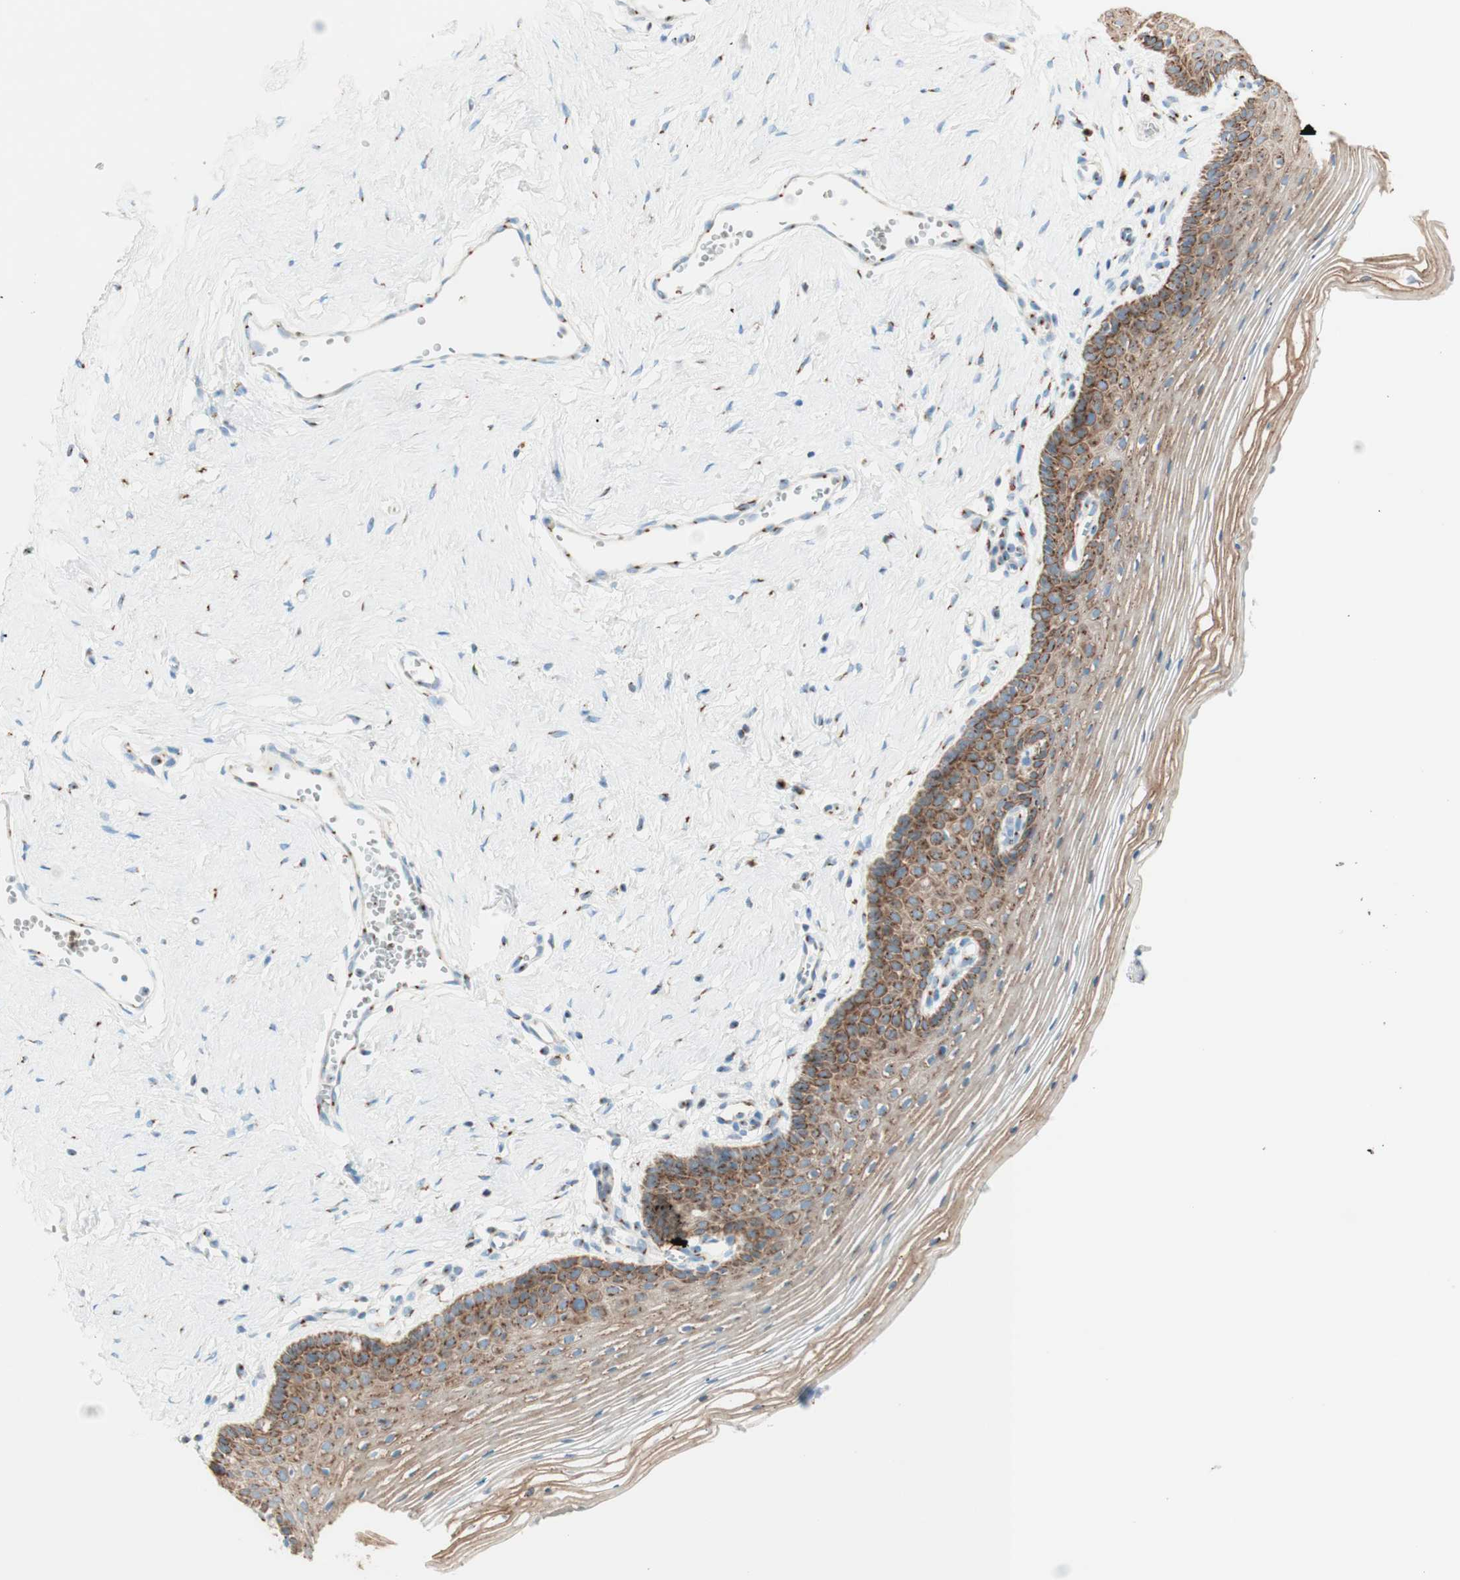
{"staining": {"intensity": "moderate", "quantity": ">75%", "location": "cytoplasmic/membranous"}, "tissue": "vagina", "cell_type": "Squamous epithelial cells", "image_type": "normal", "snomed": [{"axis": "morphology", "description": "Normal tissue, NOS"}, {"axis": "topography", "description": "Vagina"}], "caption": "Moderate cytoplasmic/membranous staining for a protein is present in approximately >75% of squamous epithelial cells of benign vagina using immunohistochemistry (IHC).", "gene": "GOLGB1", "patient": {"sex": "female", "age": 32}}